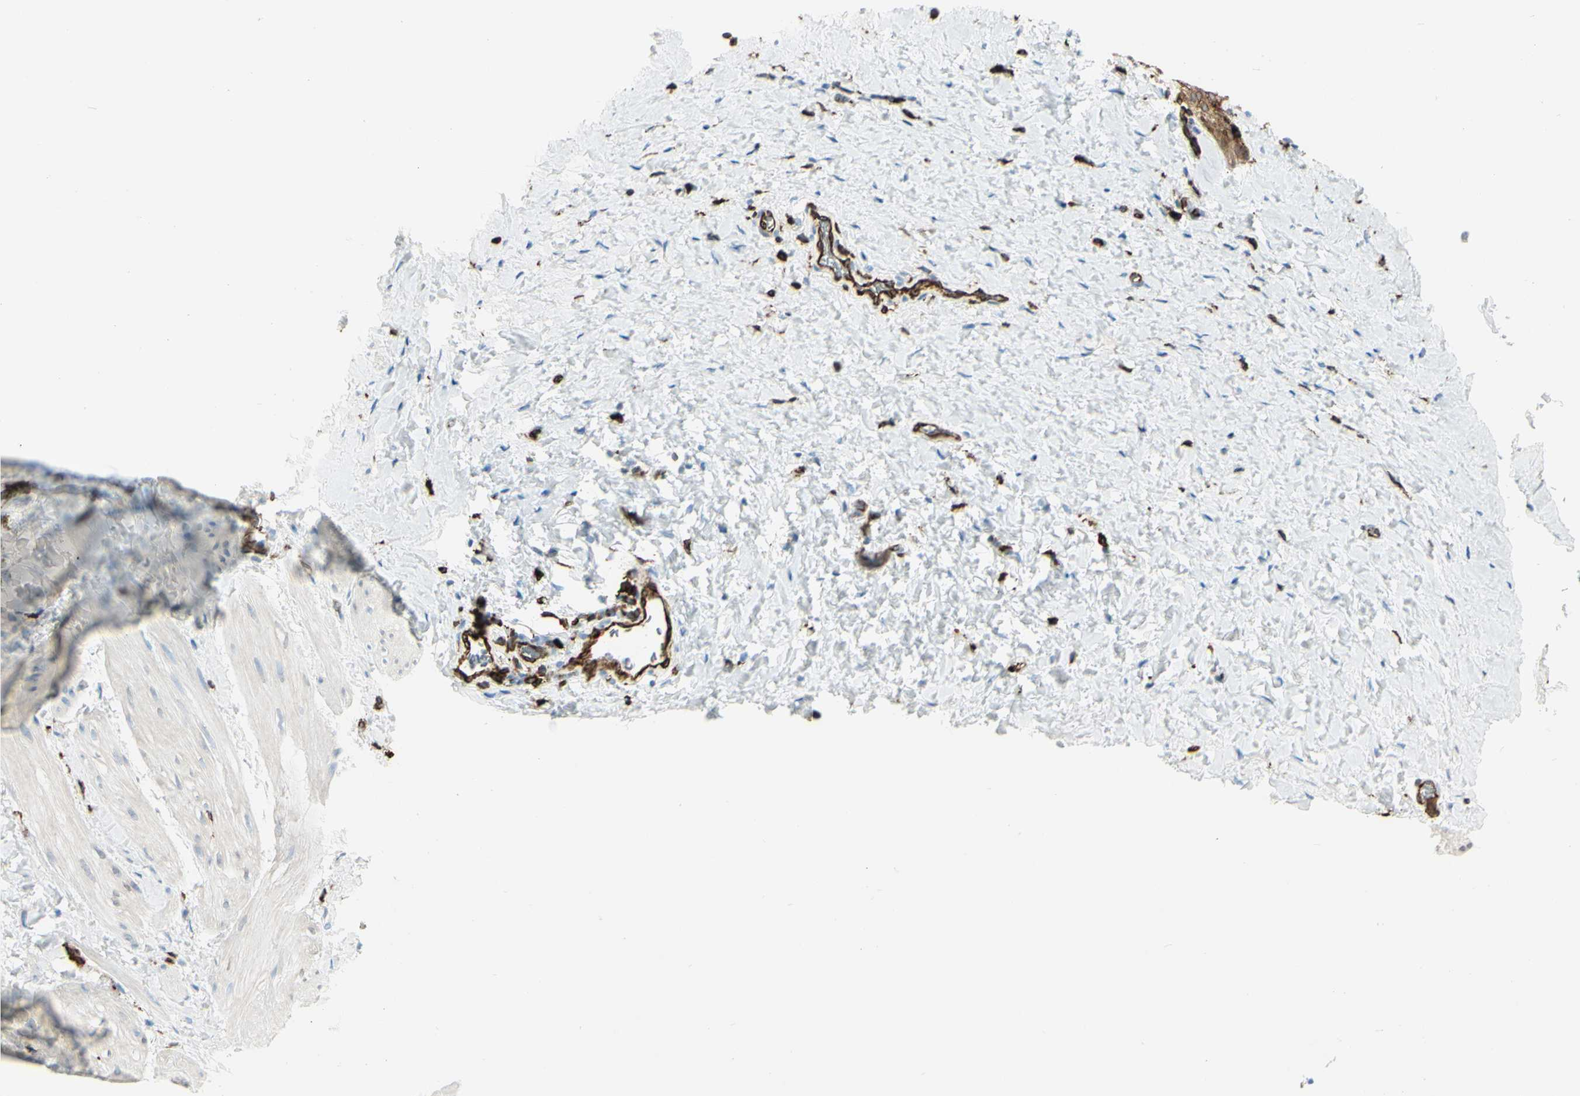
{"staining": {"intensity": "negative", "quantity": "none", "location": "none"}, "tissue": "smooth muscle", "cell_type": "Smooth muscle cells", "image_type": "normal", "snomed": [{"axis": "morphology", "description": "Normal tissue, NOS"}, {"axis": "topography", "description": "Smooth muscle"}], "caption": "Smooth muscle cells show no significant staining in normal smooth muscle. (DAB immunohistochemistry (IHC), high magnification).", "gene": "CD74", "patient": {"sex": "male", "age": 16}}